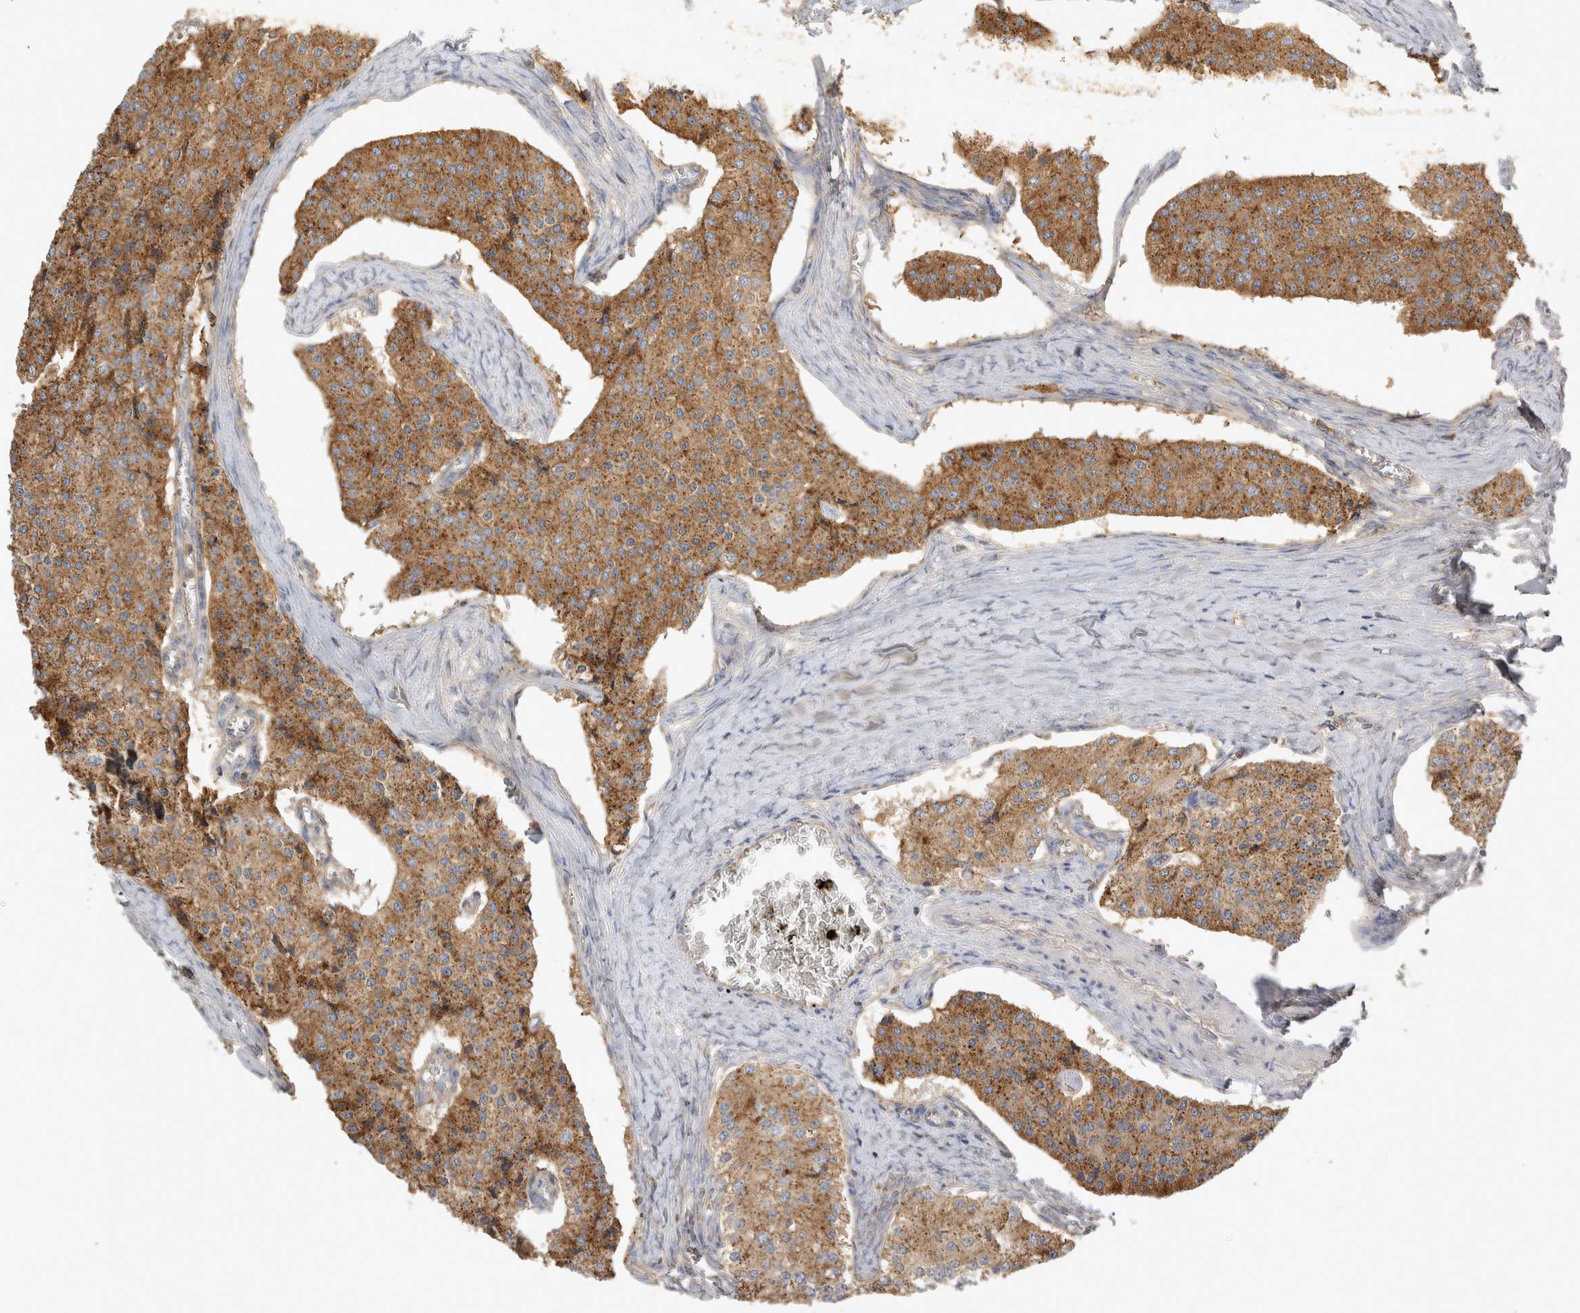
{"staining": {"intensity": "strong", "quantity": ">75%", "location": "cytoplasmic/membranous"}, "tissue": "carcinoid", "cell_type": "Tumor cells", "image_type": "cancer", "snomed": [{"axis": "morphology", "description": "Carcinoid, malignant, NOS"}, {"axis": "topography", "description": "Colon"}], "caption": "A photomicrograph of malignant carcinoid stained for a protein reveals strong cytoplasmic/membranous brown staining in tumor cells.", "gene": "CHMP6", "patient": {"sex": "female", "age": 52}}